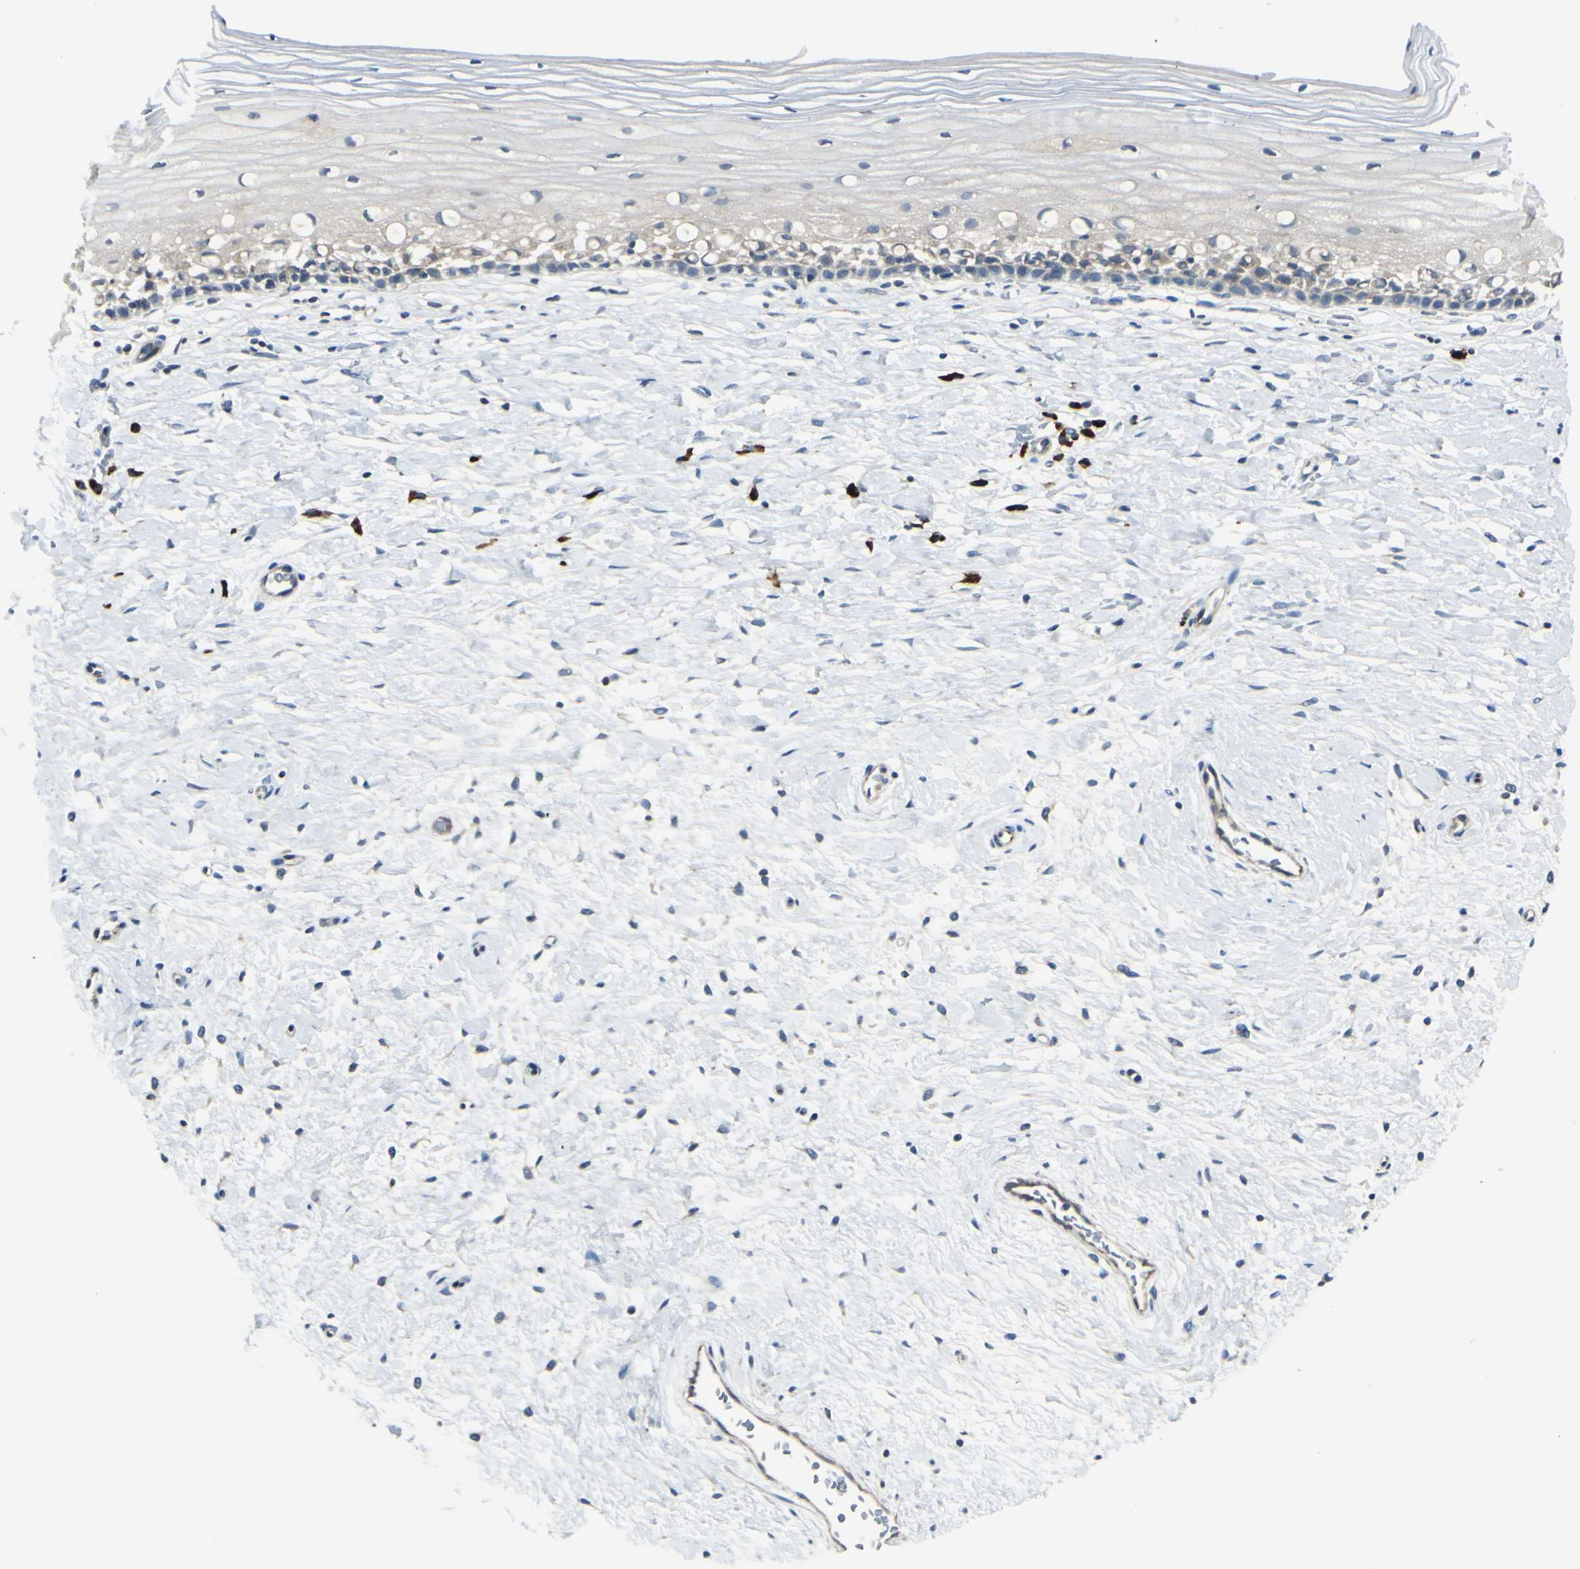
{"staining": {"intensity": "moderate", "quantity": ">75%", "location": "cytoplasmic/membranous"}, "tissue": "cervix", "cell_type": "Glandular cells", "image_type": "normal", "snomed": [{"axis": "morphology", "description": "Normal tissue, NOS"}, {"axis": "topography", "description": "Cervix"}], "caption": "Moderate cytoplasmic/membranous expression is present in approximately >75% of glandular cells in benign cervix.", "gene": "SELENOS", "patient": {"sex": "female", "age": 39}}